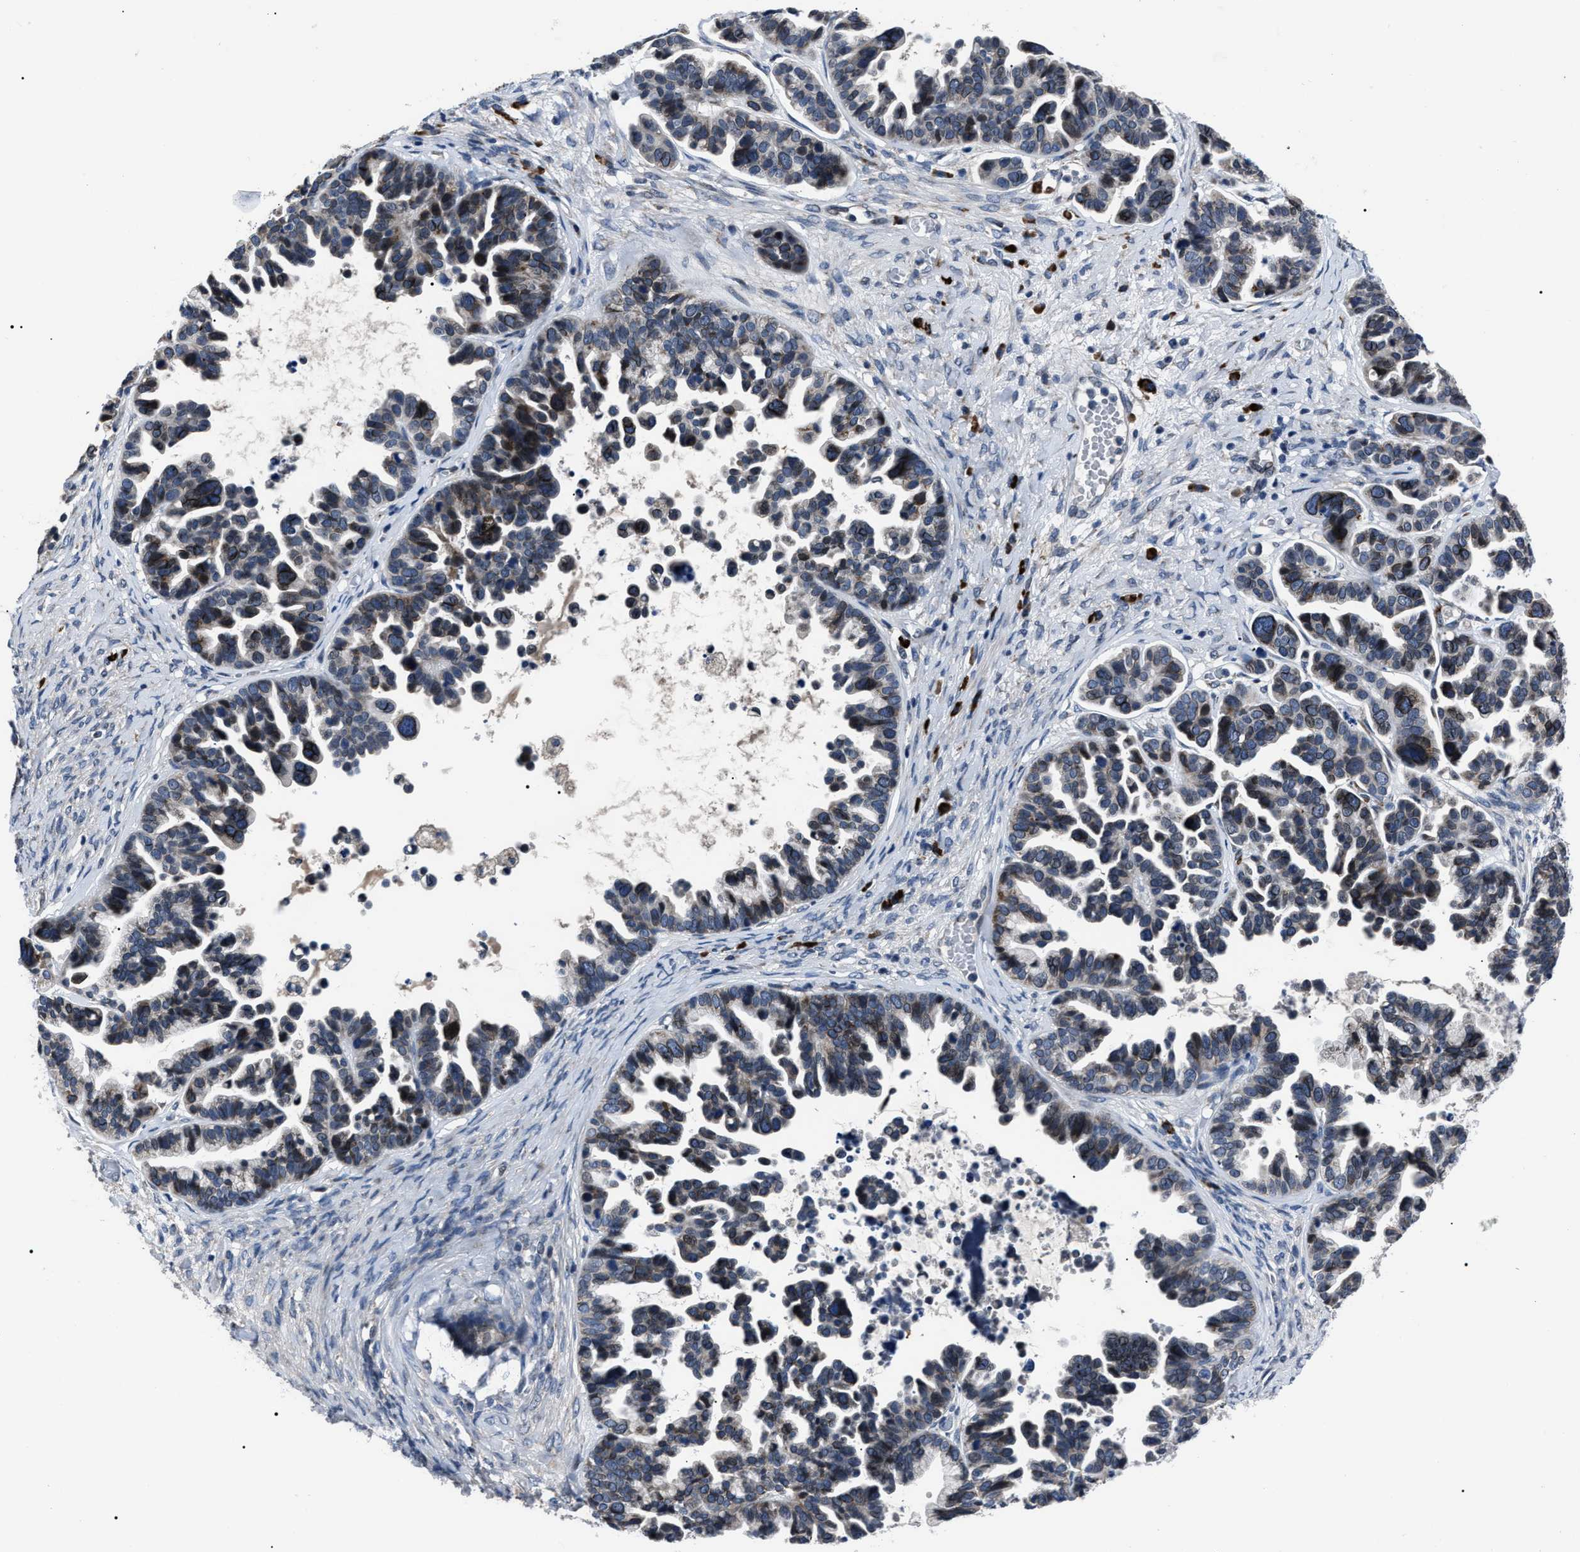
{"staining": {"intensity": "moderate", "quantity": ">75%", "location": "cytoplasmic/membranous"}, "tissue": "ovarian cancer", "cell_type": "Tumor cells", "image_type": "cancer", "snomed": [{"axis": "morphology", "description": "Cystadenocarcinoma, serous, NOS"}, {"axis": "topography", "description": "Ovary"}], "caption": "Immunohistochemical staining of ovarian cancer shows medium levels of moderate cytoplasmic/membranous protein expression in approximately >75% of tumor cells. (DAB (3,3'-diaminobenzidine) IHC, brown staining for protein, blue staining for nuclei).", "gene": "LRRC14", "patient": {"sex": "female", "age": 56}}